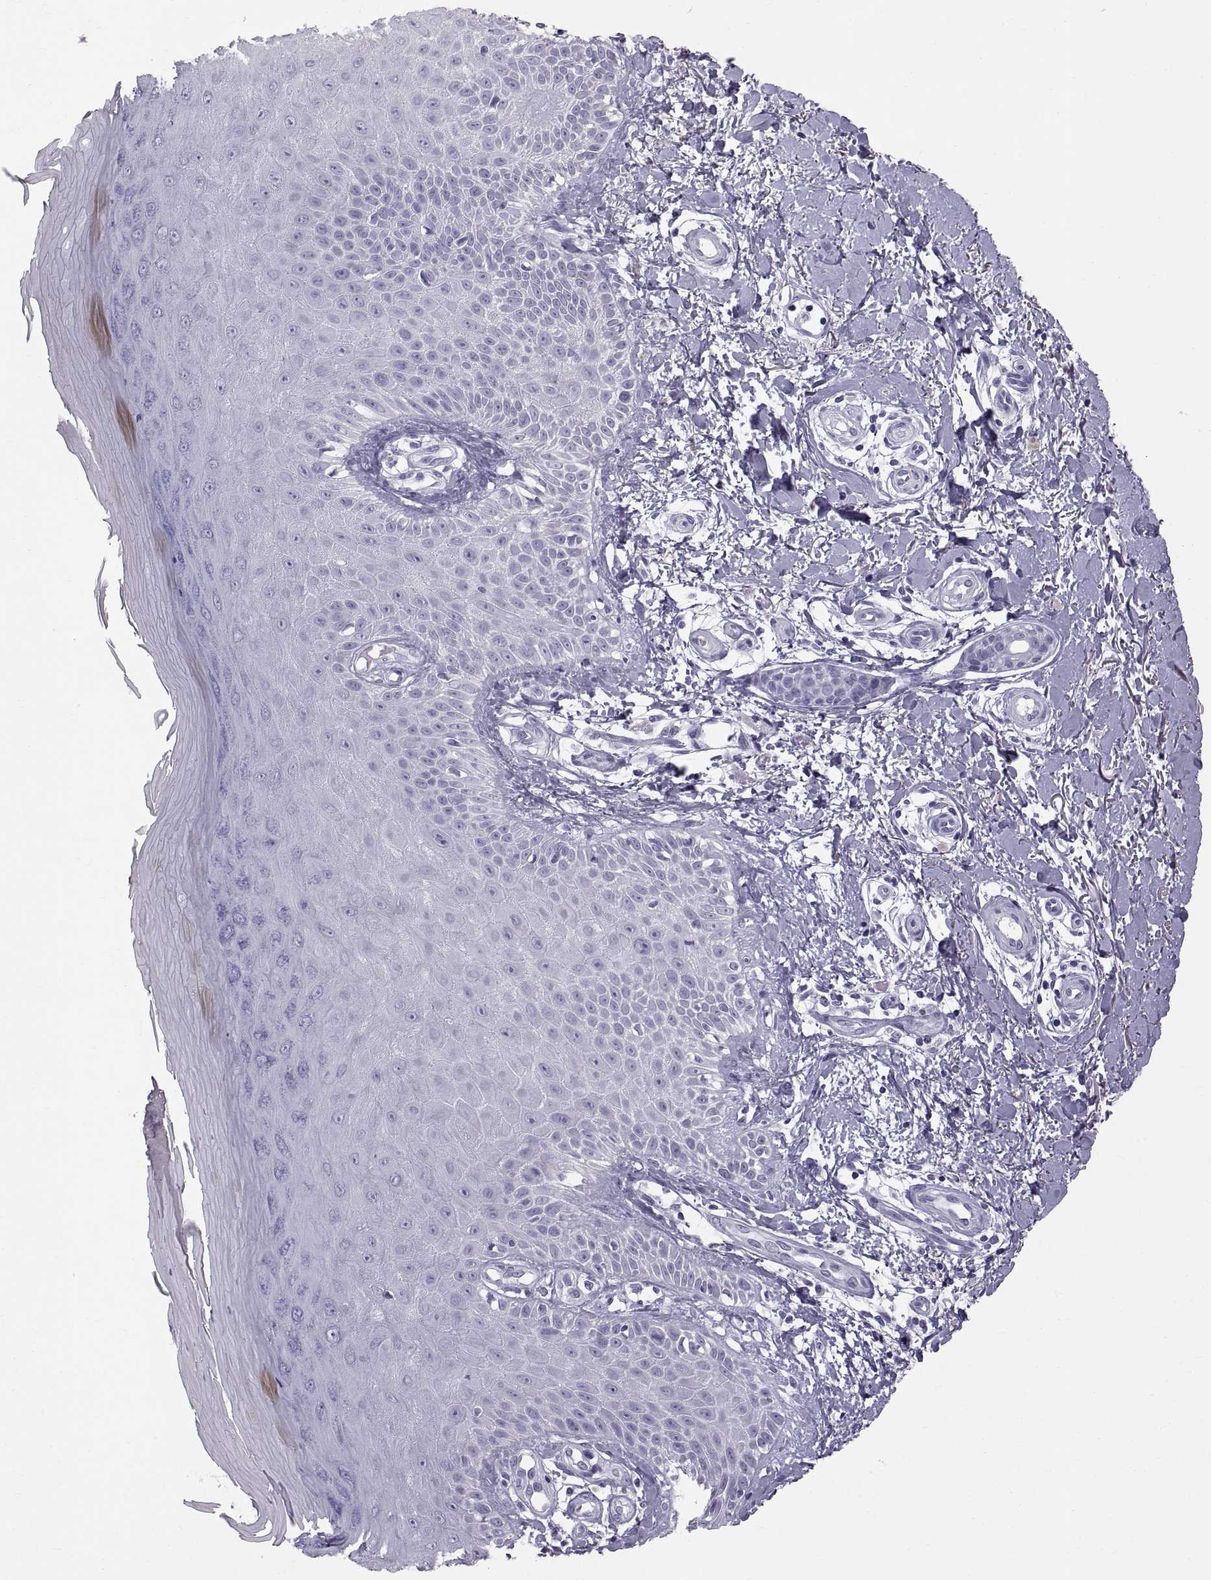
{"staining": {"intensity": "negative", "quantity": "none", "location": "none"}, "tissue": "skin", "cell_type": "Fibroblasts", "image_type": "normal", "snomed": [{"axis": "morphology", "description": "Normal tissue, NOS"}, {"axis": "morphology", "description": "Inflammation, NOS"}, {"axis": "morphology", "description": "Fibrosis, NOS"}, {"axis": "topography", "description": "Skin"}], "caption": "This is a image of immunohistochemistry (IHC) staining of benign skin, which shows no positivity in fibroblasts.", "gene": "WFDC8", "patient": {"sex": "male", "age": 71}}